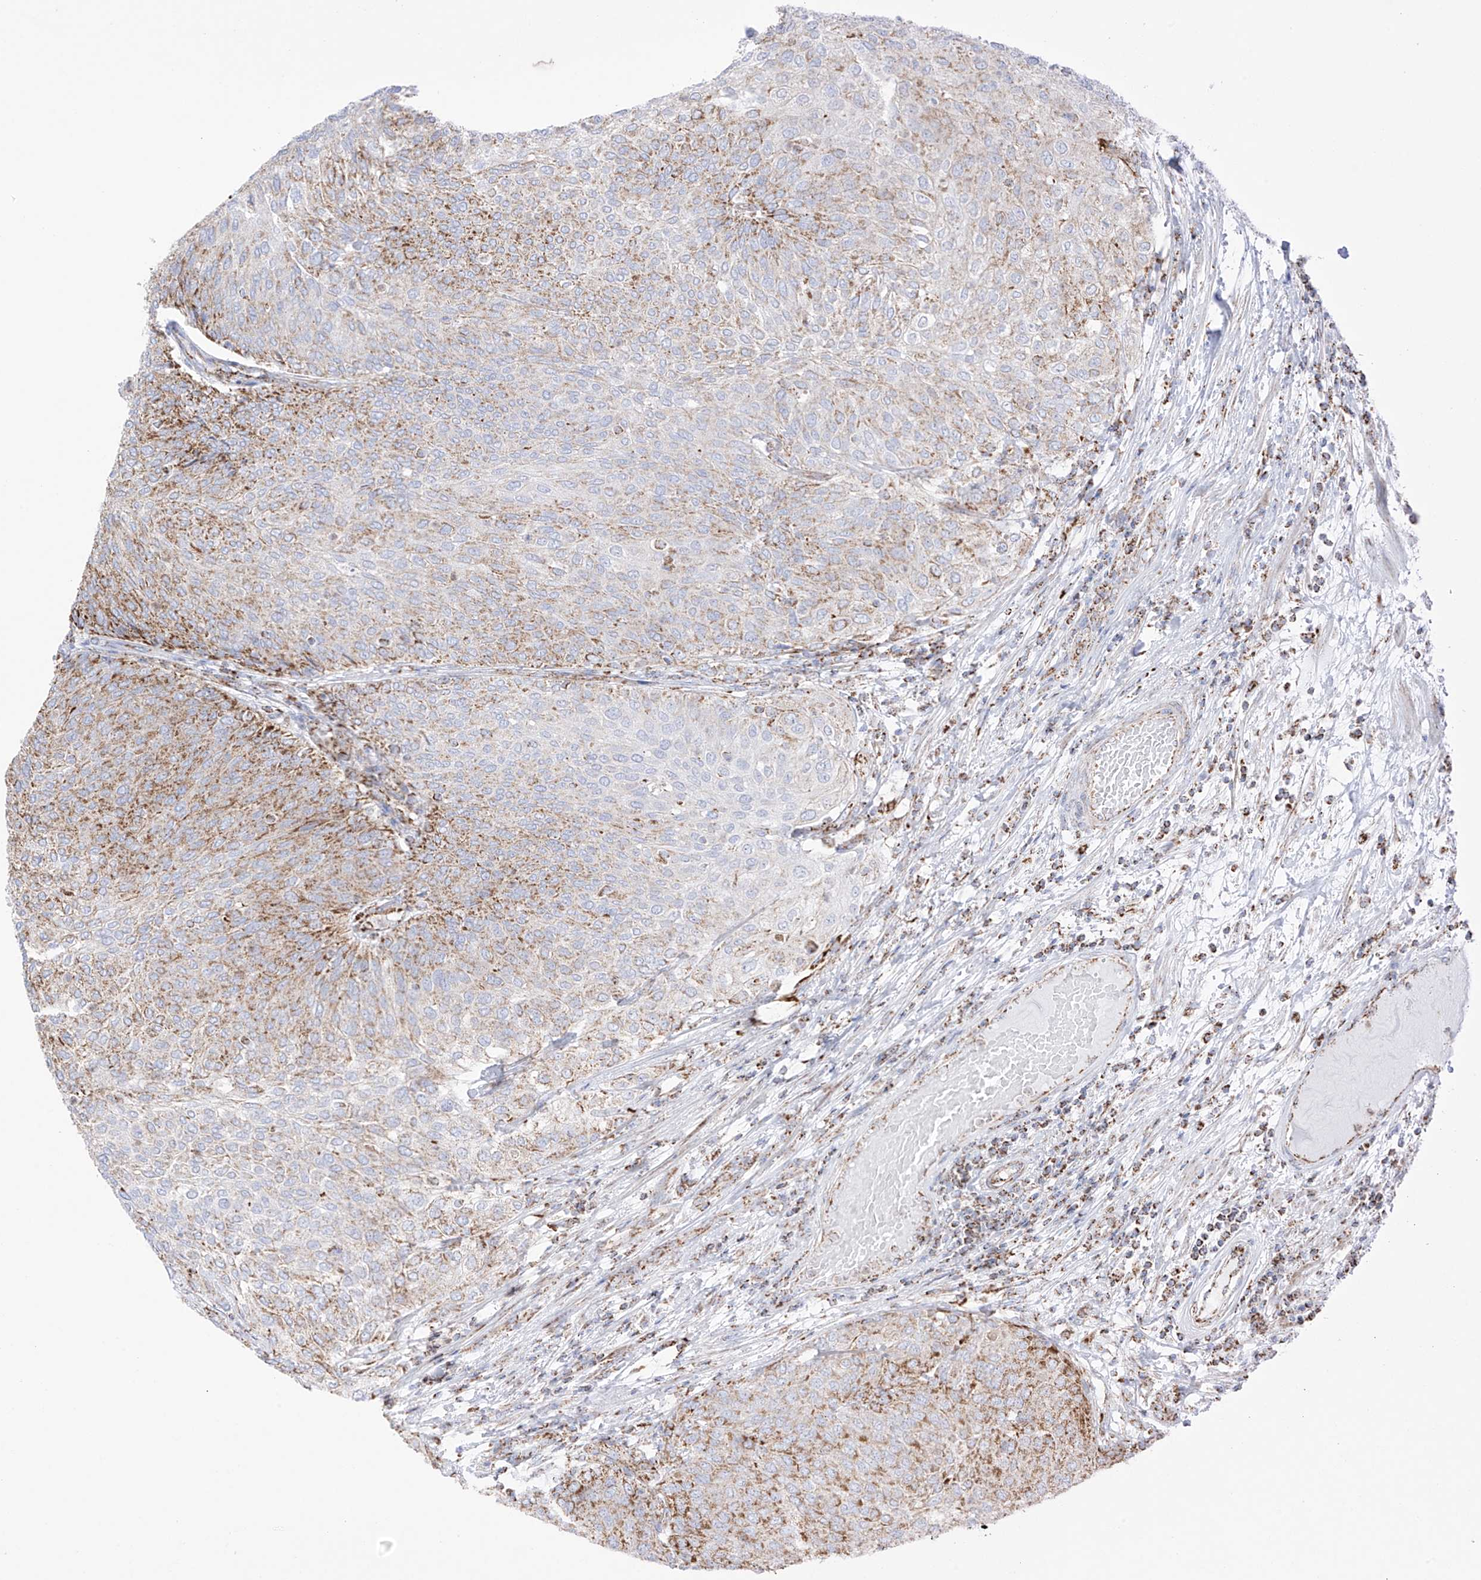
{"staining": {"intensity": "moderate", "quantity": ">75%", "location": "cytoplasmic/membranous"}, "tissue": "urothelial cancer", "cell_type": "Tumor cells", "image_type": "cancer", "snomed": [{"axis": "morphology", "description": "Urothelial carcinoma, Low grade"}, {"axis": "topography", "description": "Urinary bladder"}], "caption": "Human urothelial carcinoma (low-grade) stained for a protein (brown) demonstrates moderate cytoplasmic/membranous positive positivity in about >75% of tumor cells.", "gene": "XKR3", "patient": {"sex": "female", "age": 79}}